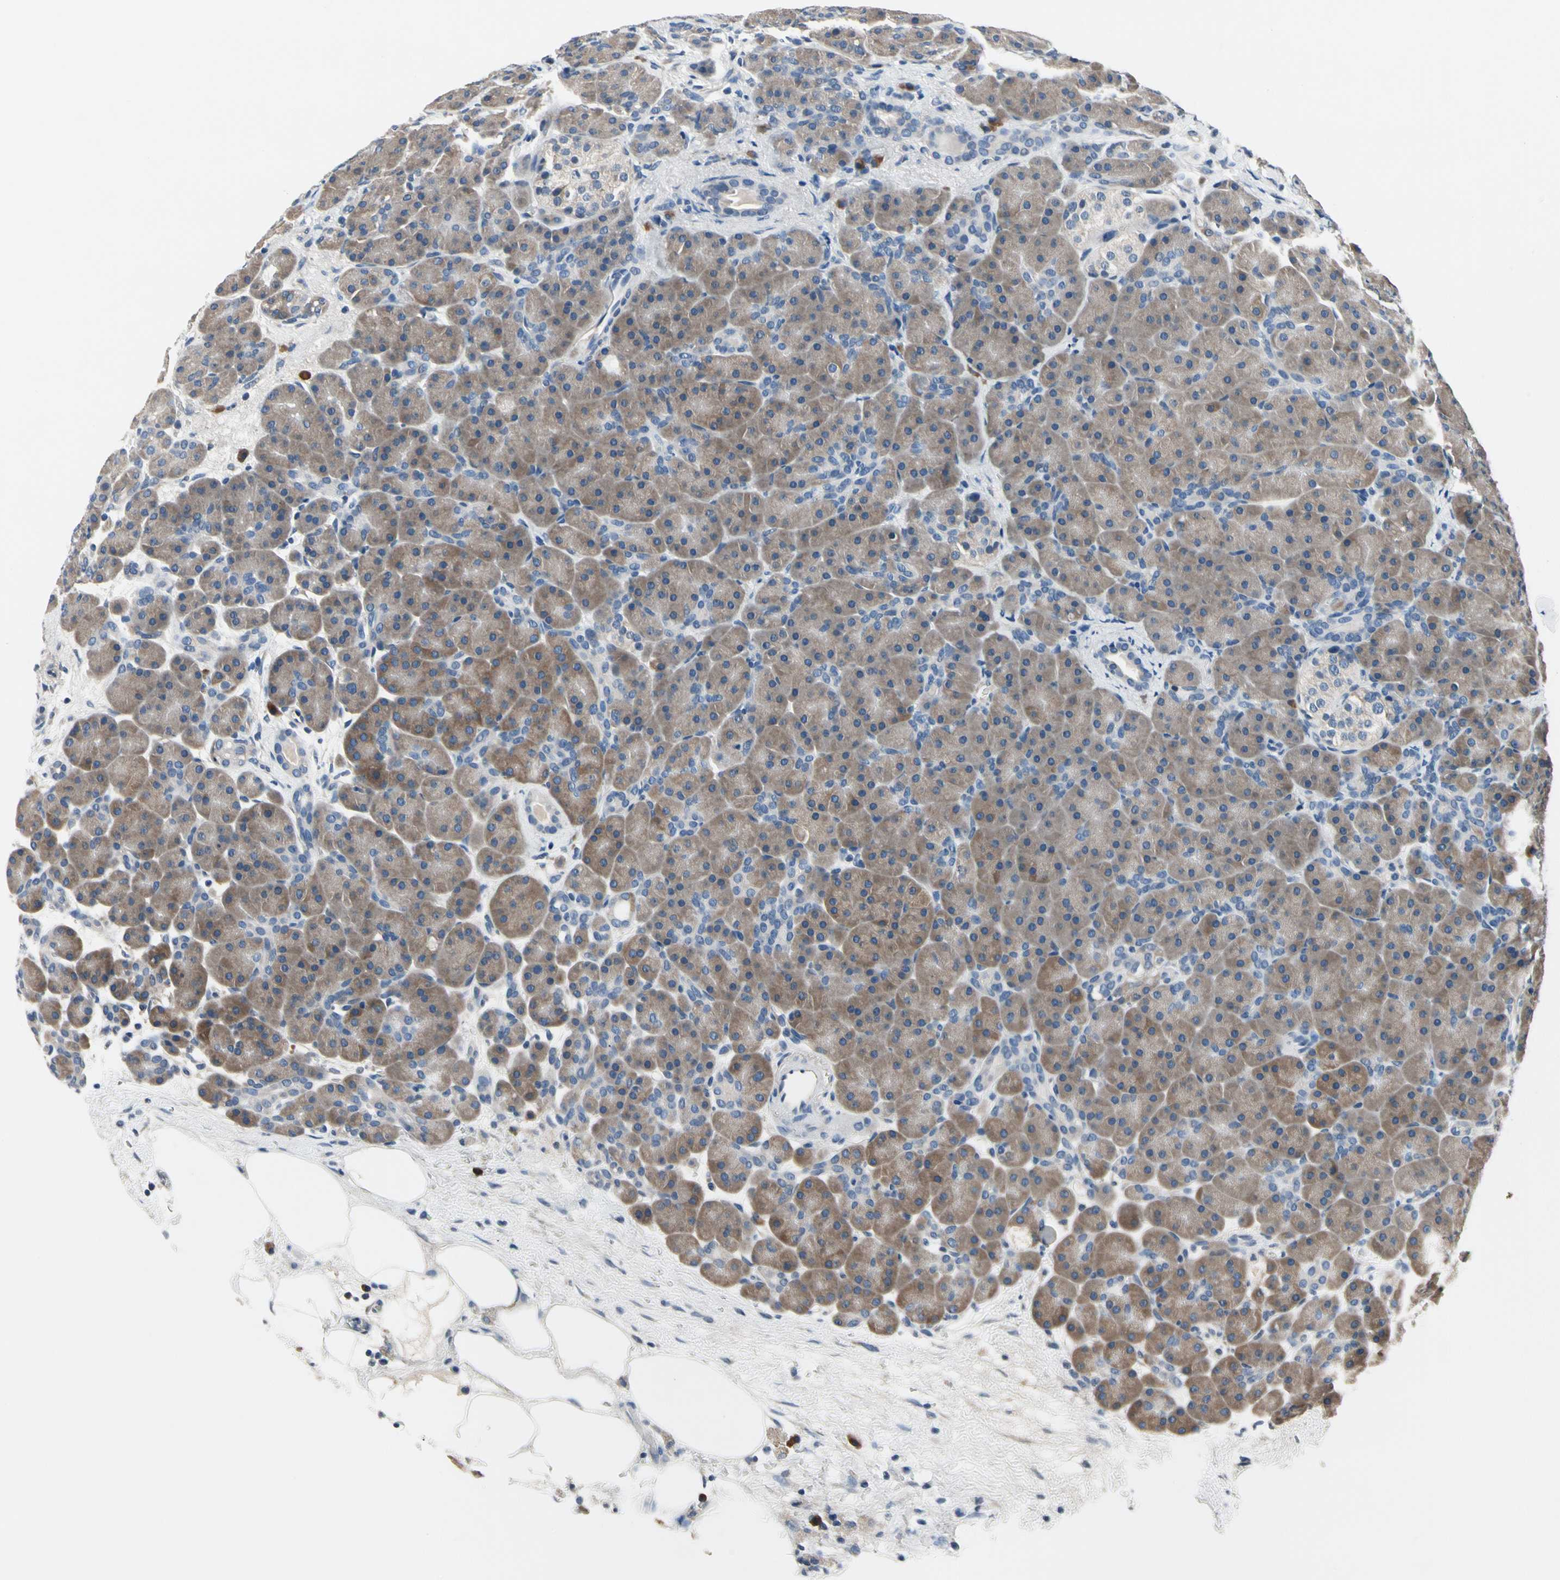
{"staining": {"intensity": "moderate", "quantity": ">75%", "location": "cytoplasmic/membranous"}, "tissue": "pancreas", "cell_type": "Exocrine glandular cells", "image_type": "normal", "snomed": [{"axis": "morphology", "description": "Normal tissue, NOS"}, {"axis": "topography", "description": "Pancreas"}], "caption": "An immunohistochemistry micrograph of unremarkable tissue is shown. Protein staining in brown highlights moderate cytoplasmic/membranous positivity in pancreas within exocrine glandular cells. (DAB (3,3'-diaminobenzidine) IHC, brown staining for protein, blue staining for nuclei).", "gene": "SELENOK", "patient": {"sex": "male", "age": 66}}